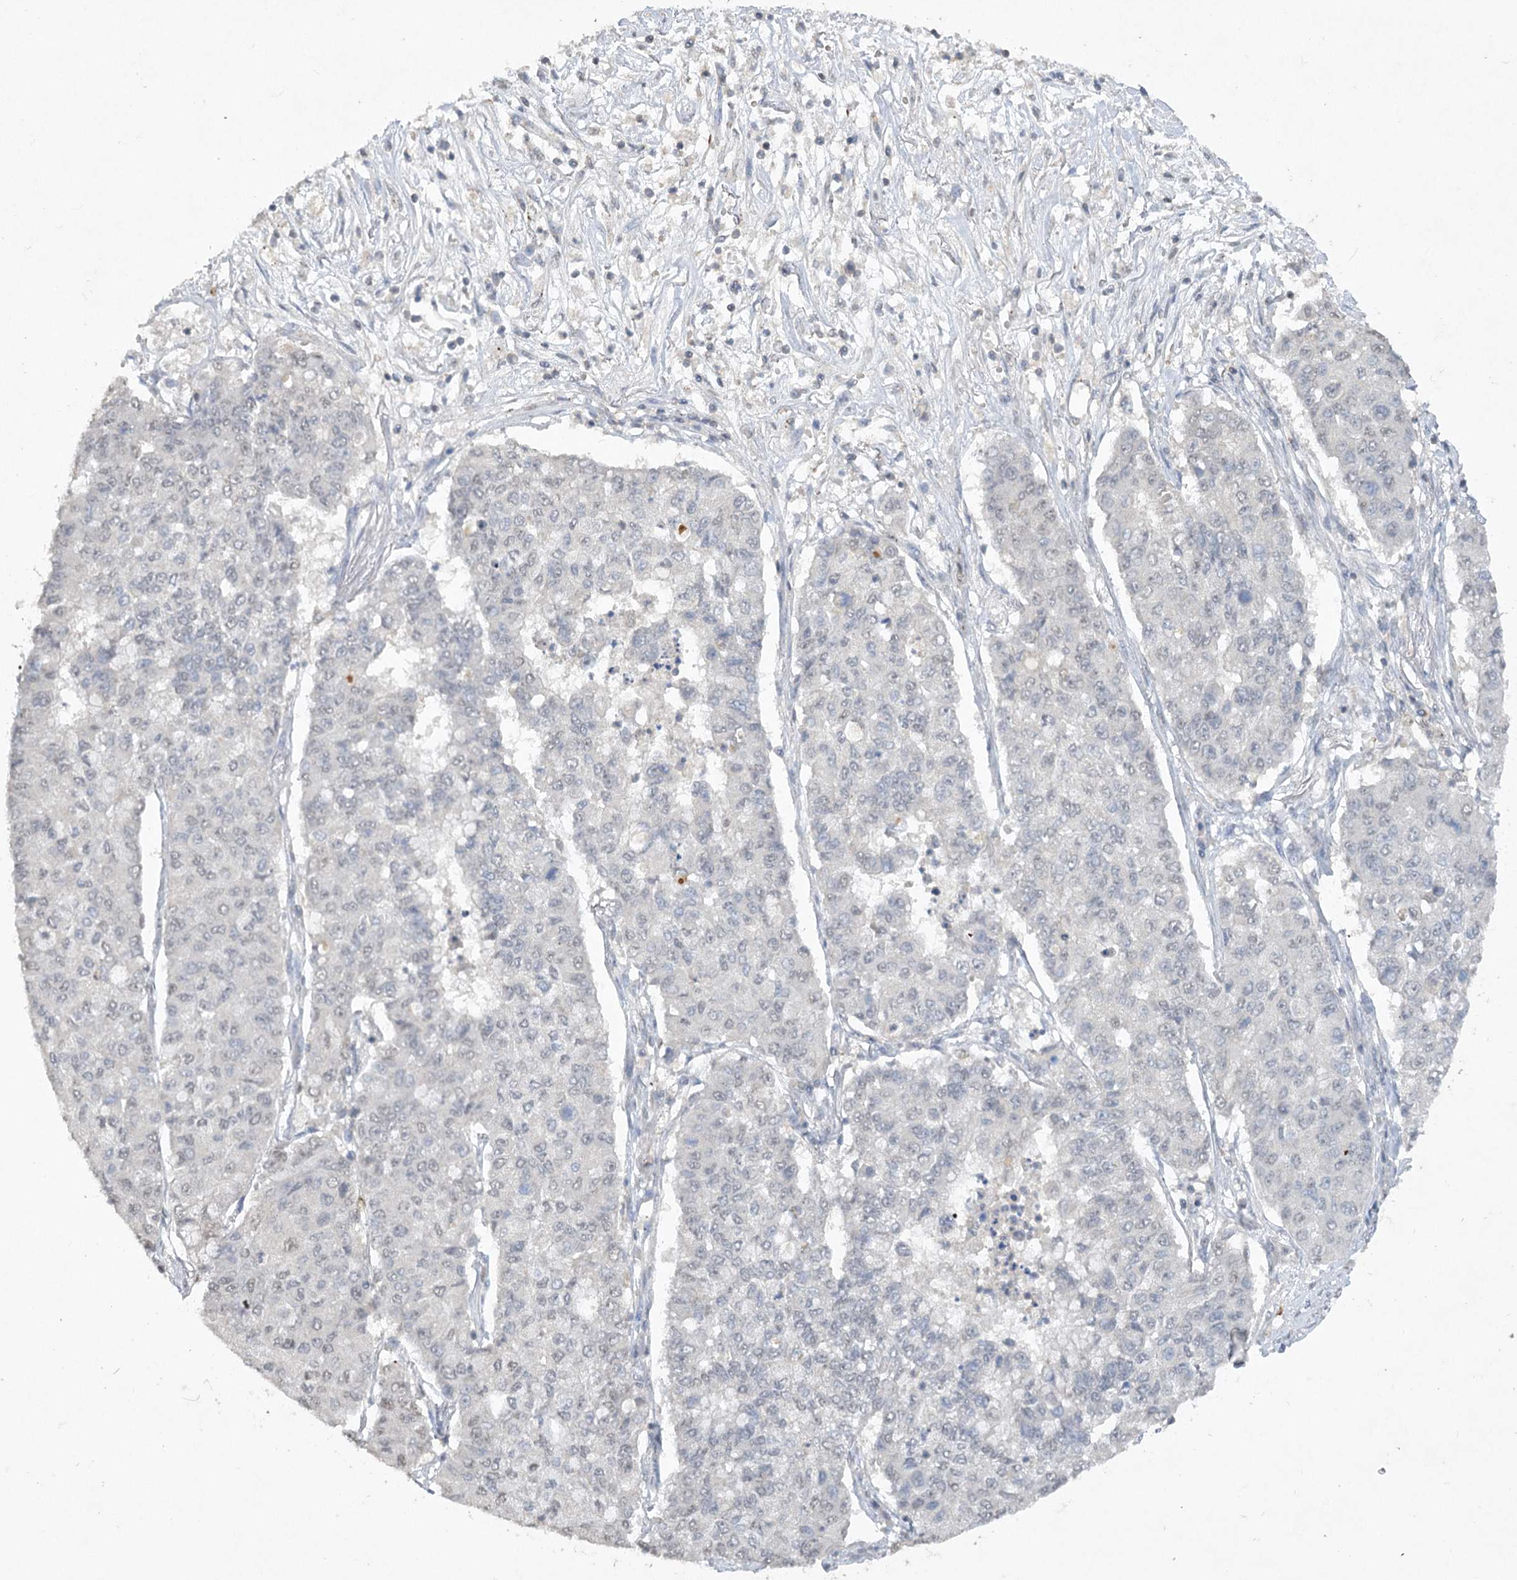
{"staining": {"intensity": "negative", "quantity": "none", "location": "none"}, "tissue": "lung cancer", "cell_type": "Tumor cells", "image_type": "cancer", "snomed": [{"axis": "morphology", "description": "Squamous cell carcinoma, NOS"}, {"axis": "topography", "description": "Lung"}], "caption": "An image of squamous cell carcinoma (lung) stained for a protein exhibits no brown staining in tumor cells.", "gene": "TRAF3IP1", "patient": {"sex": "male", "age": 74}}